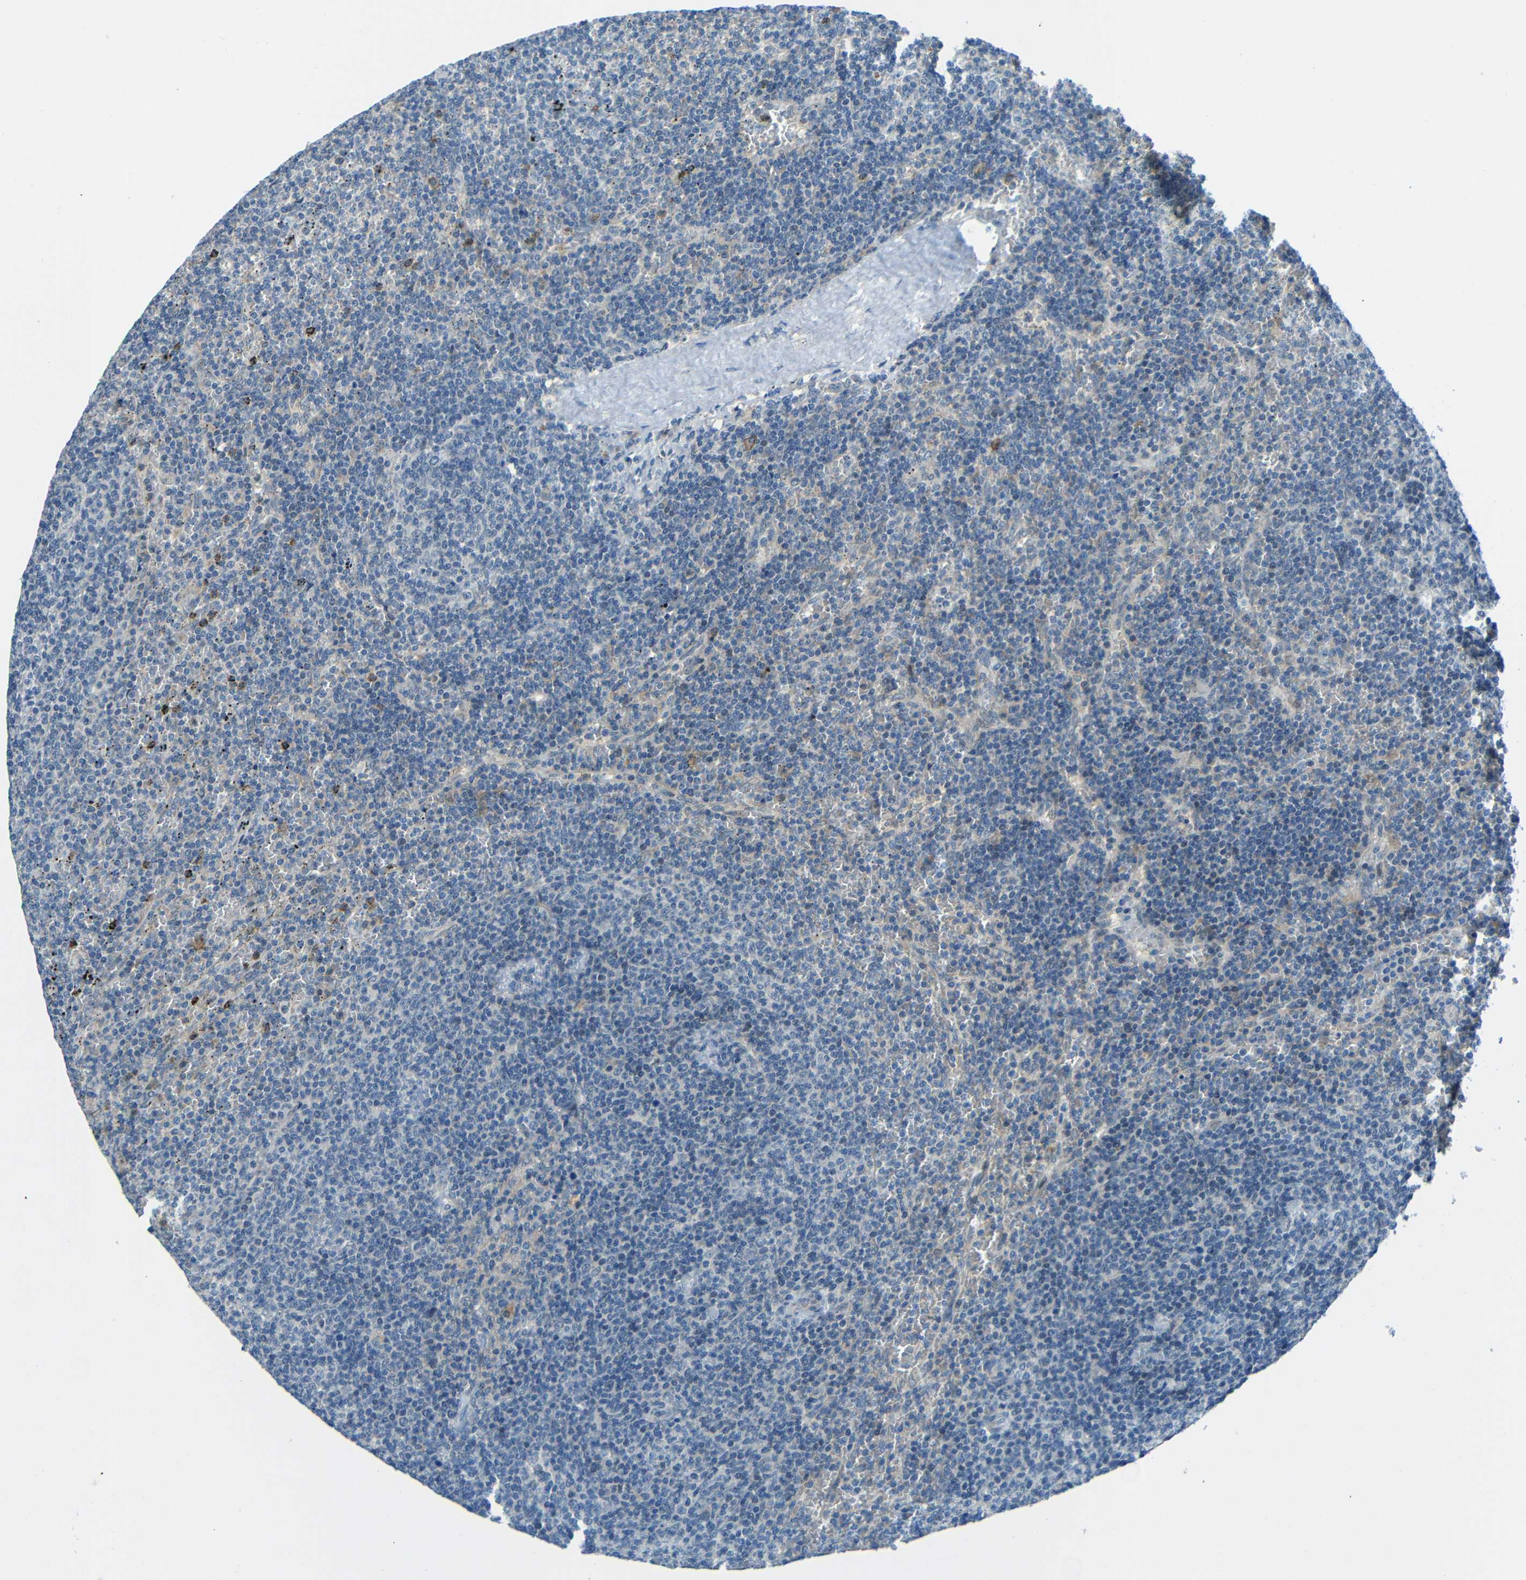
{"staining": {"intensity": "negative", "quantity": "none", "location": "none"}, "tissue": "lymphoma", "cell_type": "Tumor cells", "image_type": "cancer", "snomed": [{"axis": "morphology", "description": "Malignant lymphoma, non-Hodgkin's type, Low grade"}, {"axis": "topography", "description": "Spleen"}], "caption": "This is an immunohistochemistry micrograph of human lymphoma. There is no positivity in tumor cells.", "gene": "ANKRD22", "patient": {"sex": "female", "age": 50}}